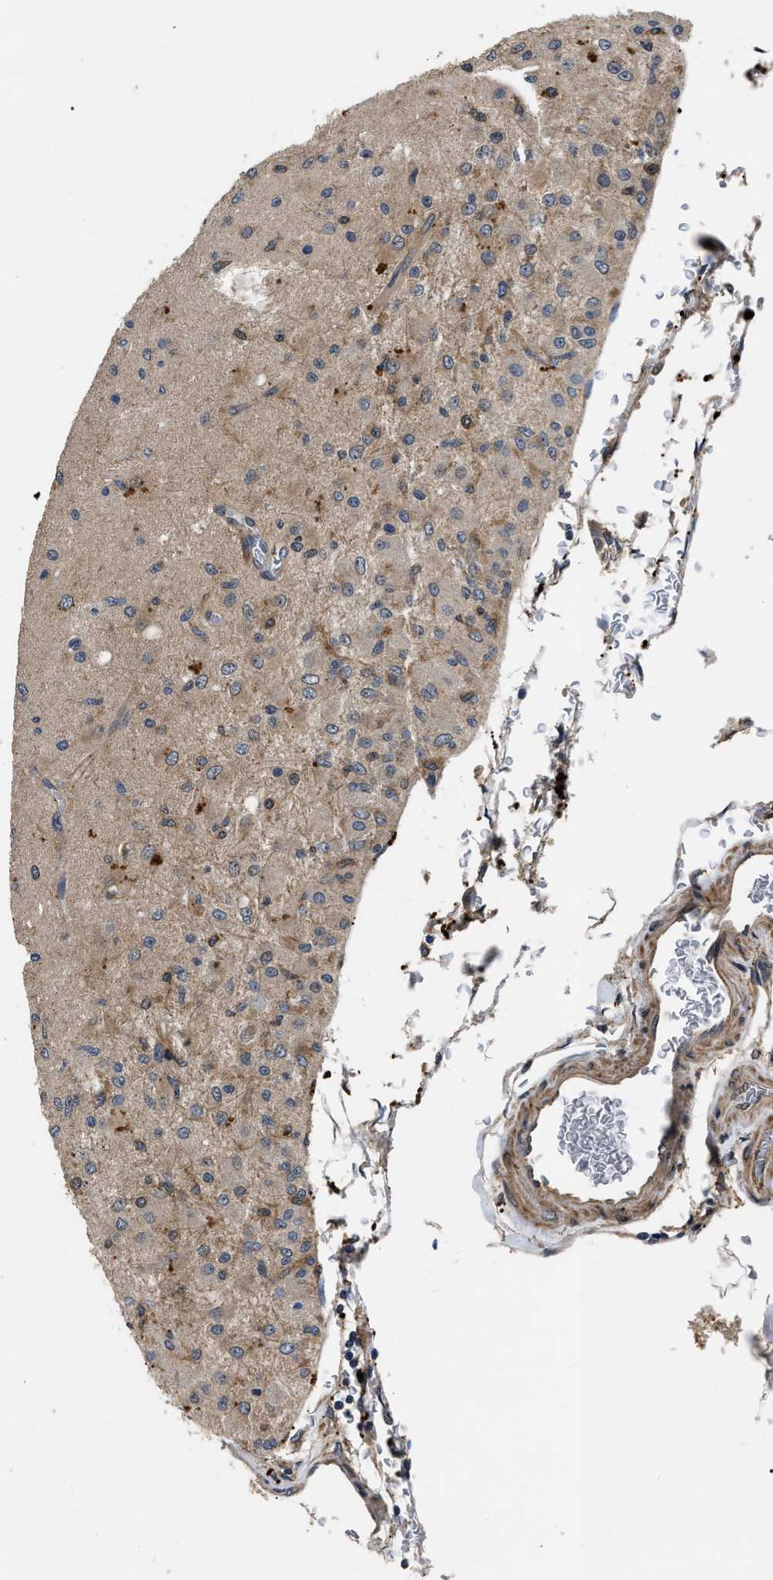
{"staining": {"intensity": "moderate", "quantity": "<25%", "location": "cytoplasmic/membranous"}, "tissue": "glioma", "cell_type": "Tumor cells", "image_type": "cancer", "snomed": [{"axis": "morphology", "description": "Normal tissue, NOS"}, {"axis": "morphology", "description": "Glioma, malignant, High grade"}, {"axis": "topography", "description": "Cerebral cortex"}], "caption": "Malignant glioma (high-grade) was stained to show a protein in brown. There is low levels of moderate cytoplasmic/membranous staining in approximately <25% of tumor cells.", "gene": "PPWD1", "patient": {"sex": "male", "age": 77}}